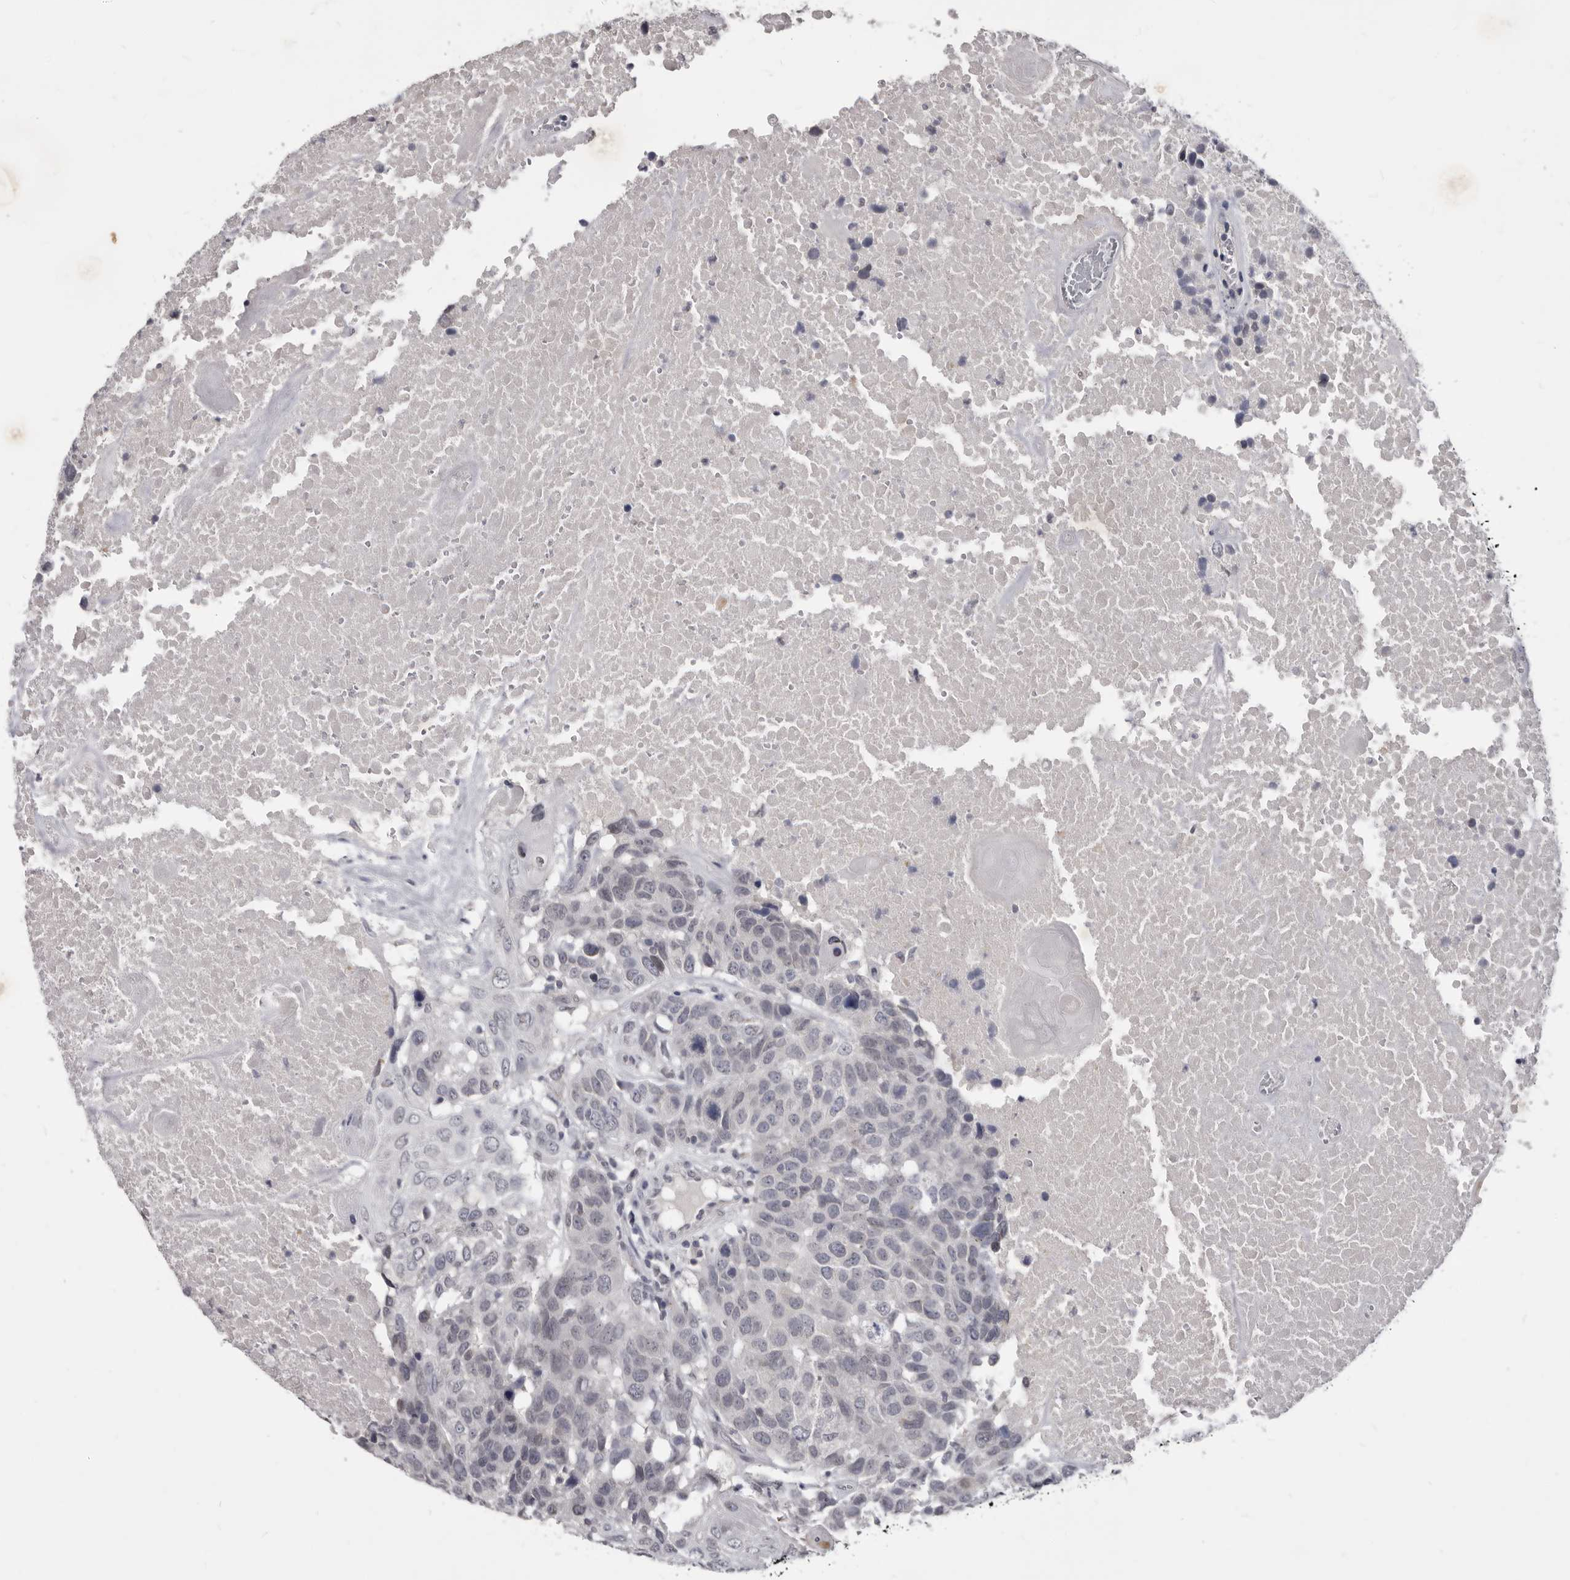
{"staining": {"intensity": "moderate", "quantity": "<25%", "location": "cytoplasmic/membranous,nuclear"}, "tissue": "head and neck cancer", "cell_type": "Tumor cells", "image_type": "cancer", "snomed": [{"axis": "morphology", "description": "Squamous cell carcinoma, NOS"}, {"axis": "topography", "description": "Head-Neck"}], "caption": "IHC photomicrograph of human head and neck squamous cell carcinoma stained for a protein (brown), which exhibits low levels of moderate cytoplasmic/membranous and nuclear staining in approximately <25% of tumor cells.", "gene": "SULT1E1", "patient": {"sex": "male", "age": 66}}